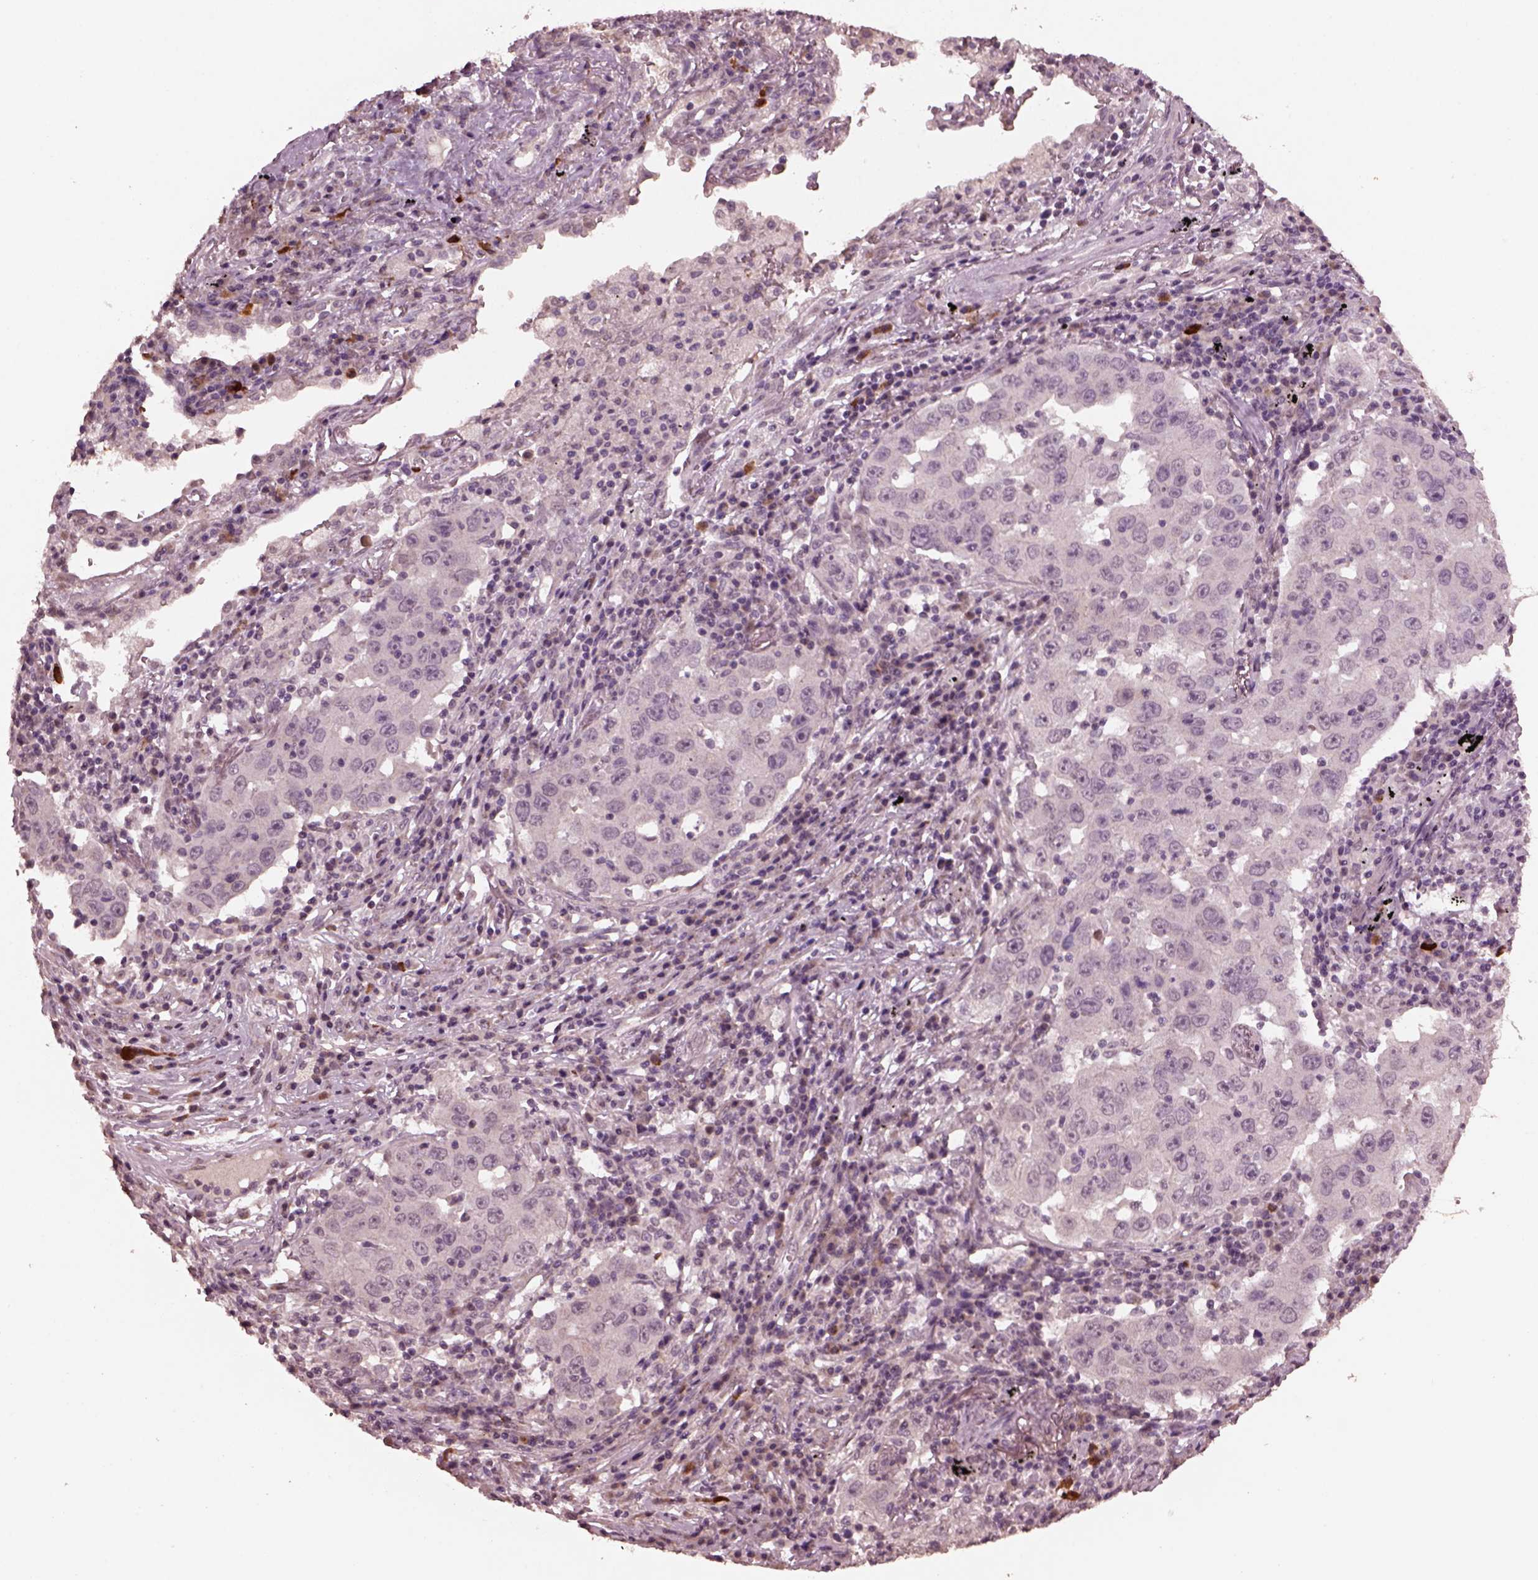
{"staining": {"intensity": "negative", "quantity": "none", "location": "none"}, "tissue": "lung cancer", "cell_type": "Tumor cells", "image_type": "cancer", "snomed": [{"axis": "morphology", "description": "Adenocarcinoma, NOS"}, {"axis": "topography", "description": "Lung"}], "caption": "A high-resolution histopathology image shows immunohistochemistry (IHC) staining of lung adenocarcinoma, which demonstrates no significant staining in tumor cells. The staining was performed using DAB to visualize the protein expression in brown, while the nuclei were stained in blue with hematoxylin (Magnification: 20x).", "gene": "IL18RAP", "patient": {"sex": "male", "age": 73}}